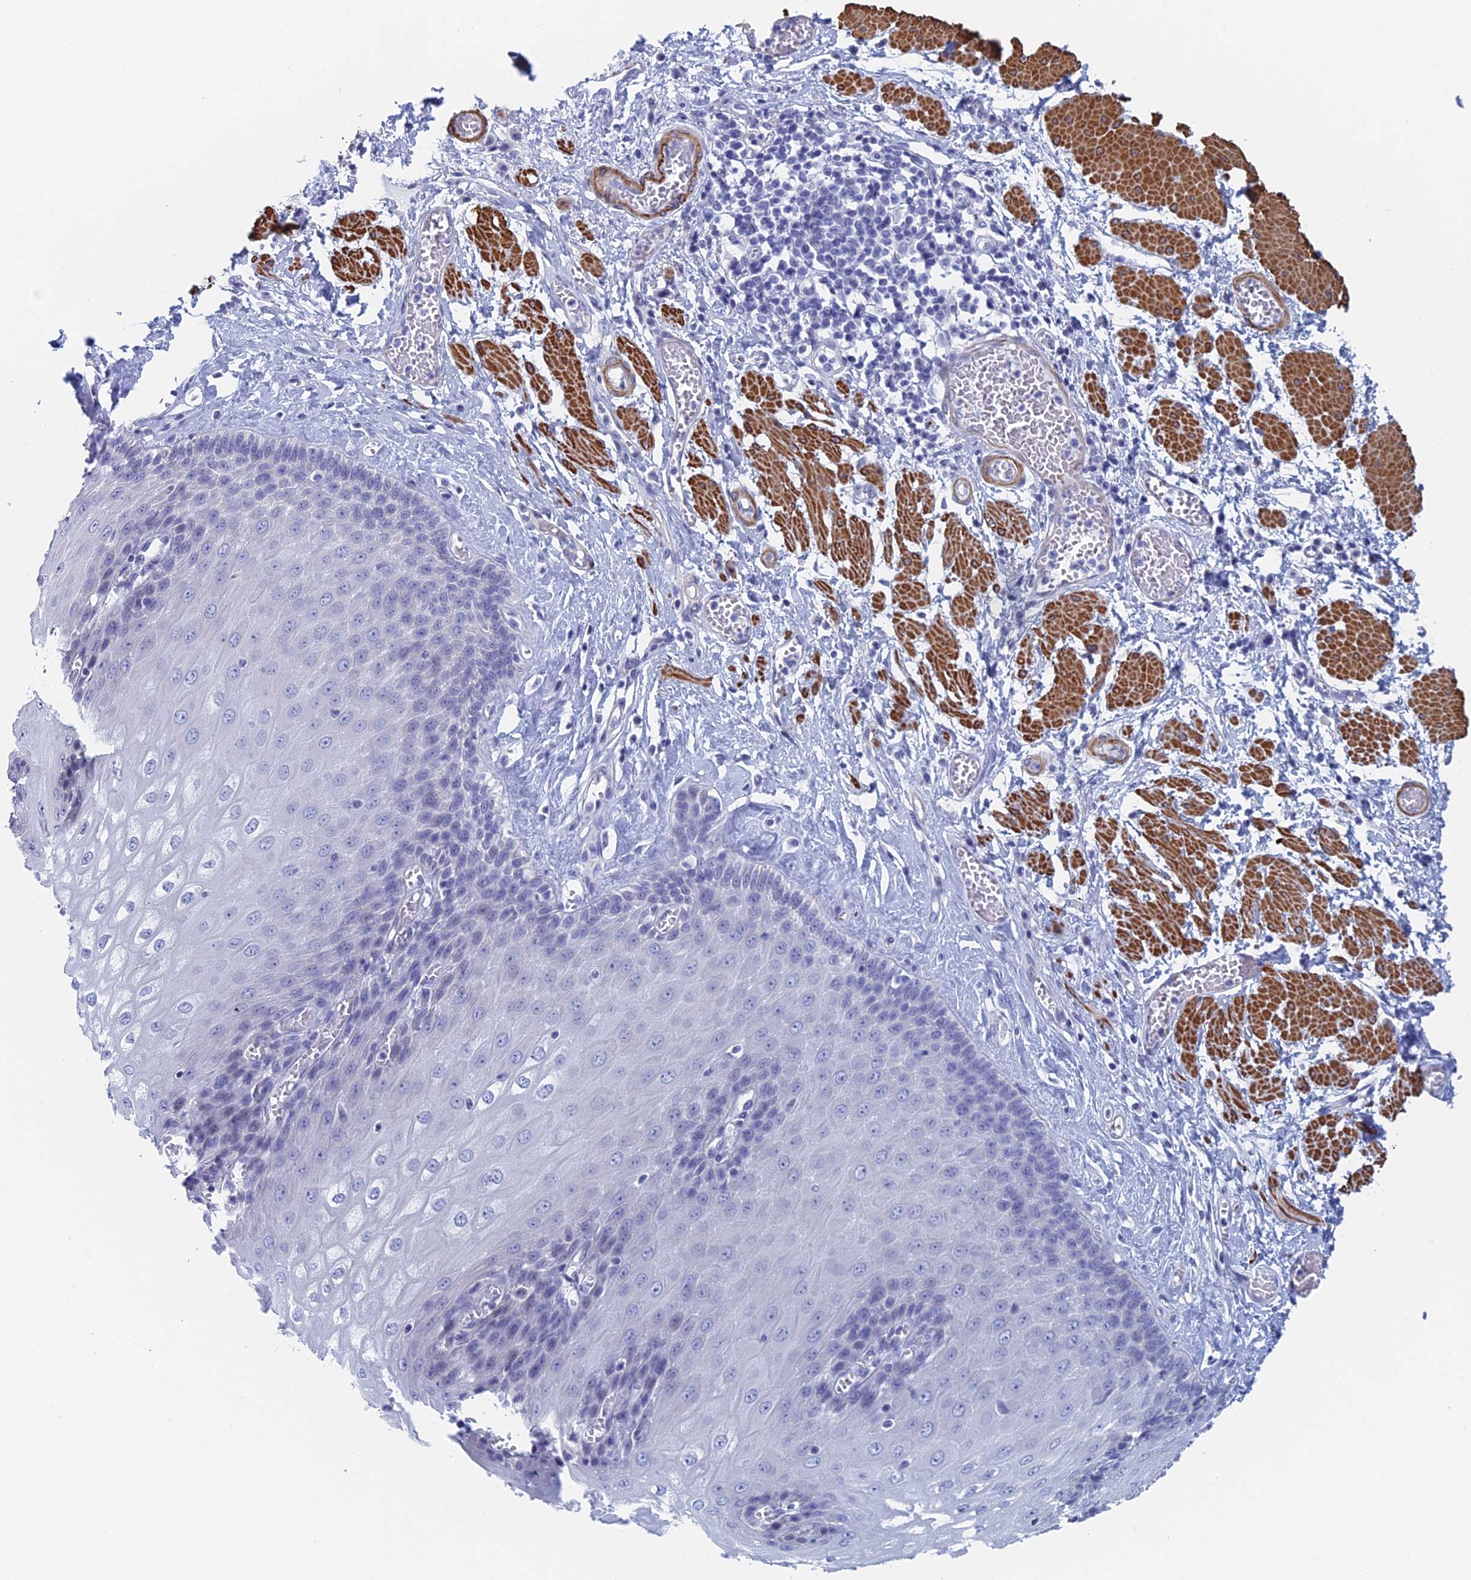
{"staining": {"intensity": "negative", "quantity": "none", "location": "none"}, "tissue": "esophagus", "cell_type": "Squamous epithelial cells", "image_type": "normal", "snomed": [{"axis": "morphology", "description": "Normal tissue, NOS"}, {"axis": "topography", "description": "Esophagus"}], "caption": "Immunohistochemical staining of unremarkable human esophagus demonstrates no significant staining in squamous epithelial cells.", "gene": "KCNK18", "patient": {"sex": "male", "age": 60}}